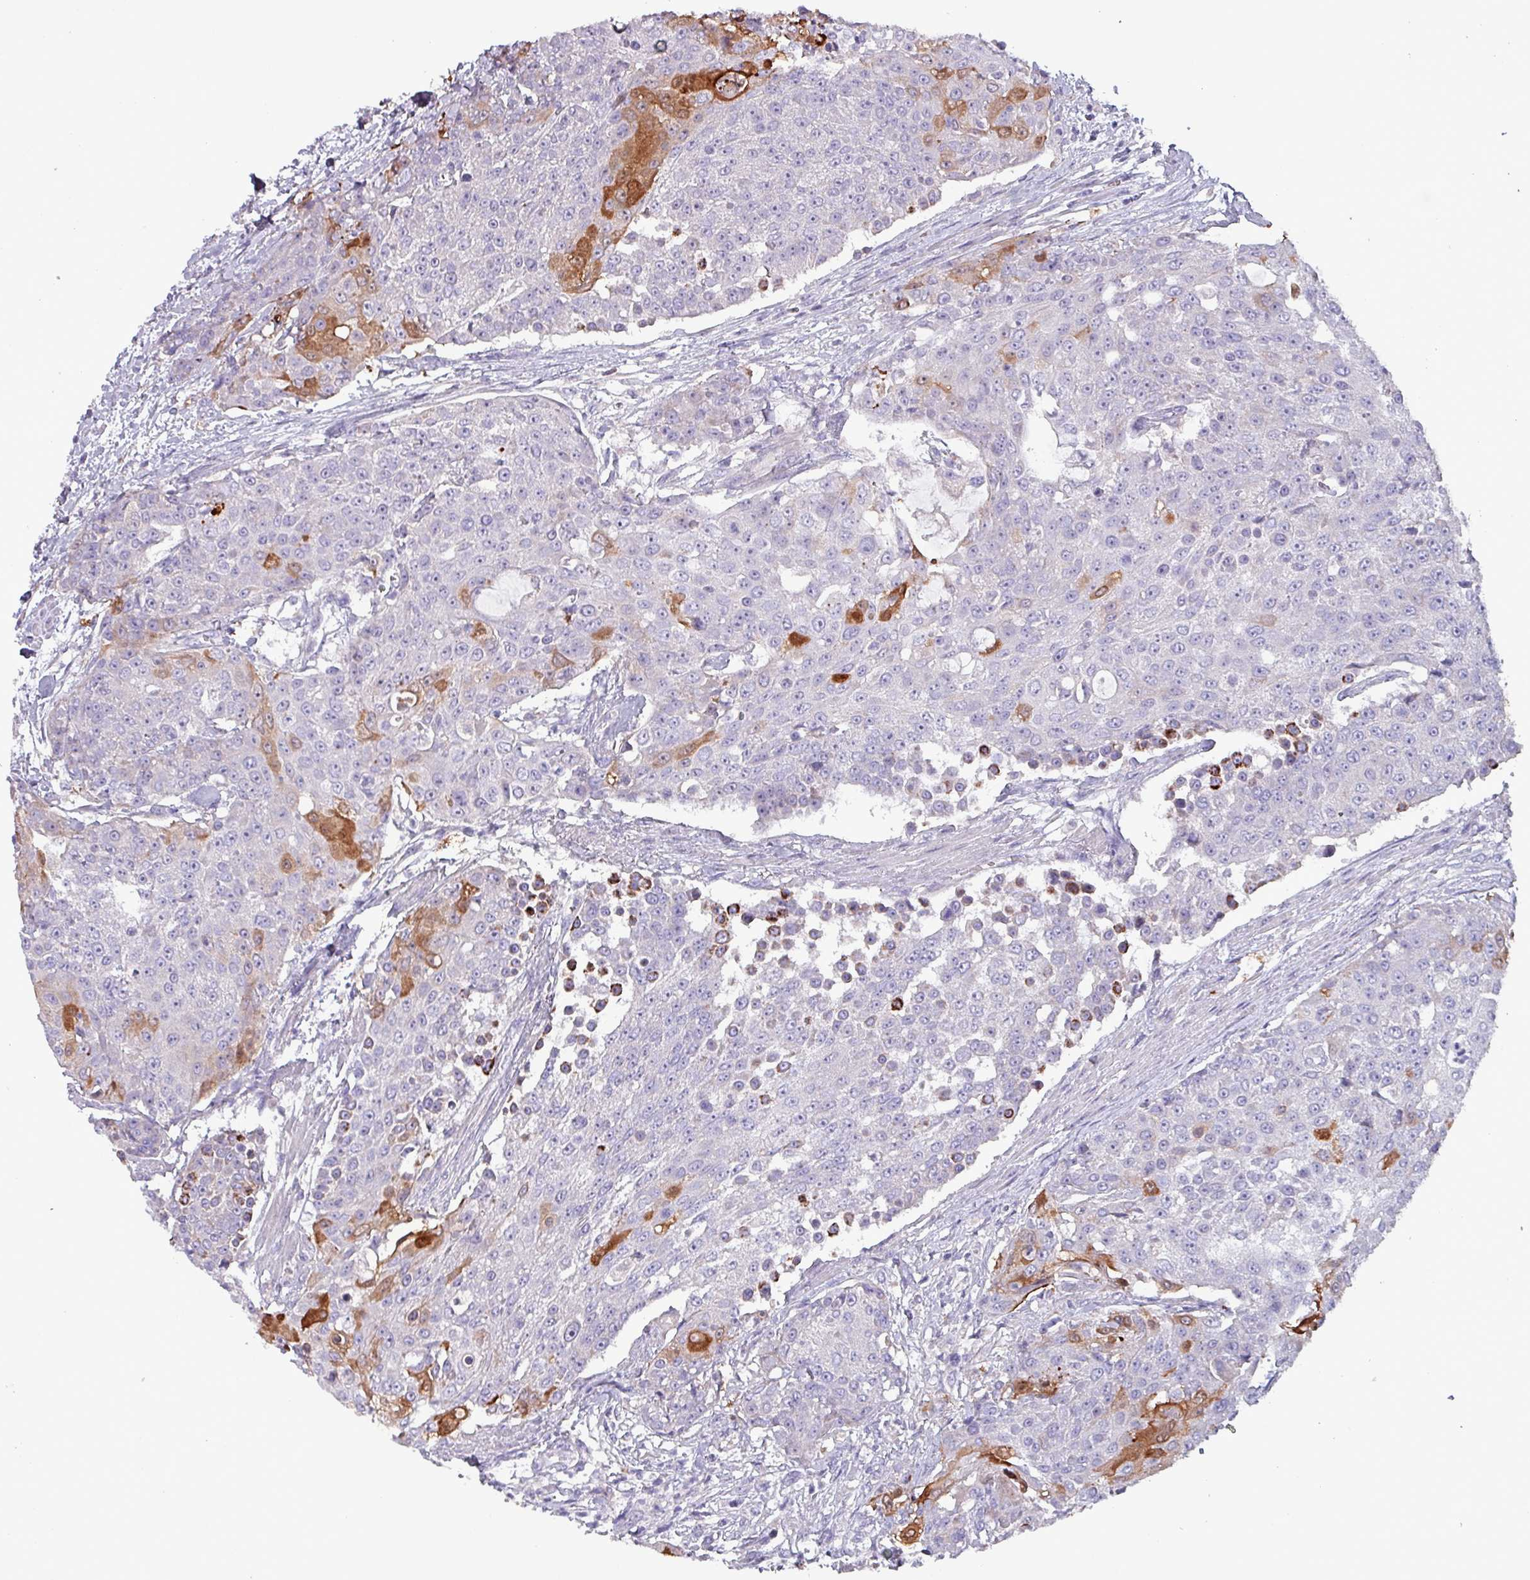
{"staining": {"intensity": "moderate", "quantity": "<25%", "location": "cytoplasmic/membranous"}, "tissue": "urothelial cancer", "cell_type": "Tumor cells", "image_type": "cancer", "snomed": [{"axis": "morphology", "description": "Urothelial carcinoma, High grade"}, {"axis": "topography", "description": "Urinary bladder"}], "caption": "A low amount of moderate cytoplasmic/membranous expression is identified in approximately <25% of tumor cells in urothelial cancer tissue.", "gene": "HSD3B7", "patient": {"sex": "female", "age": 63}}